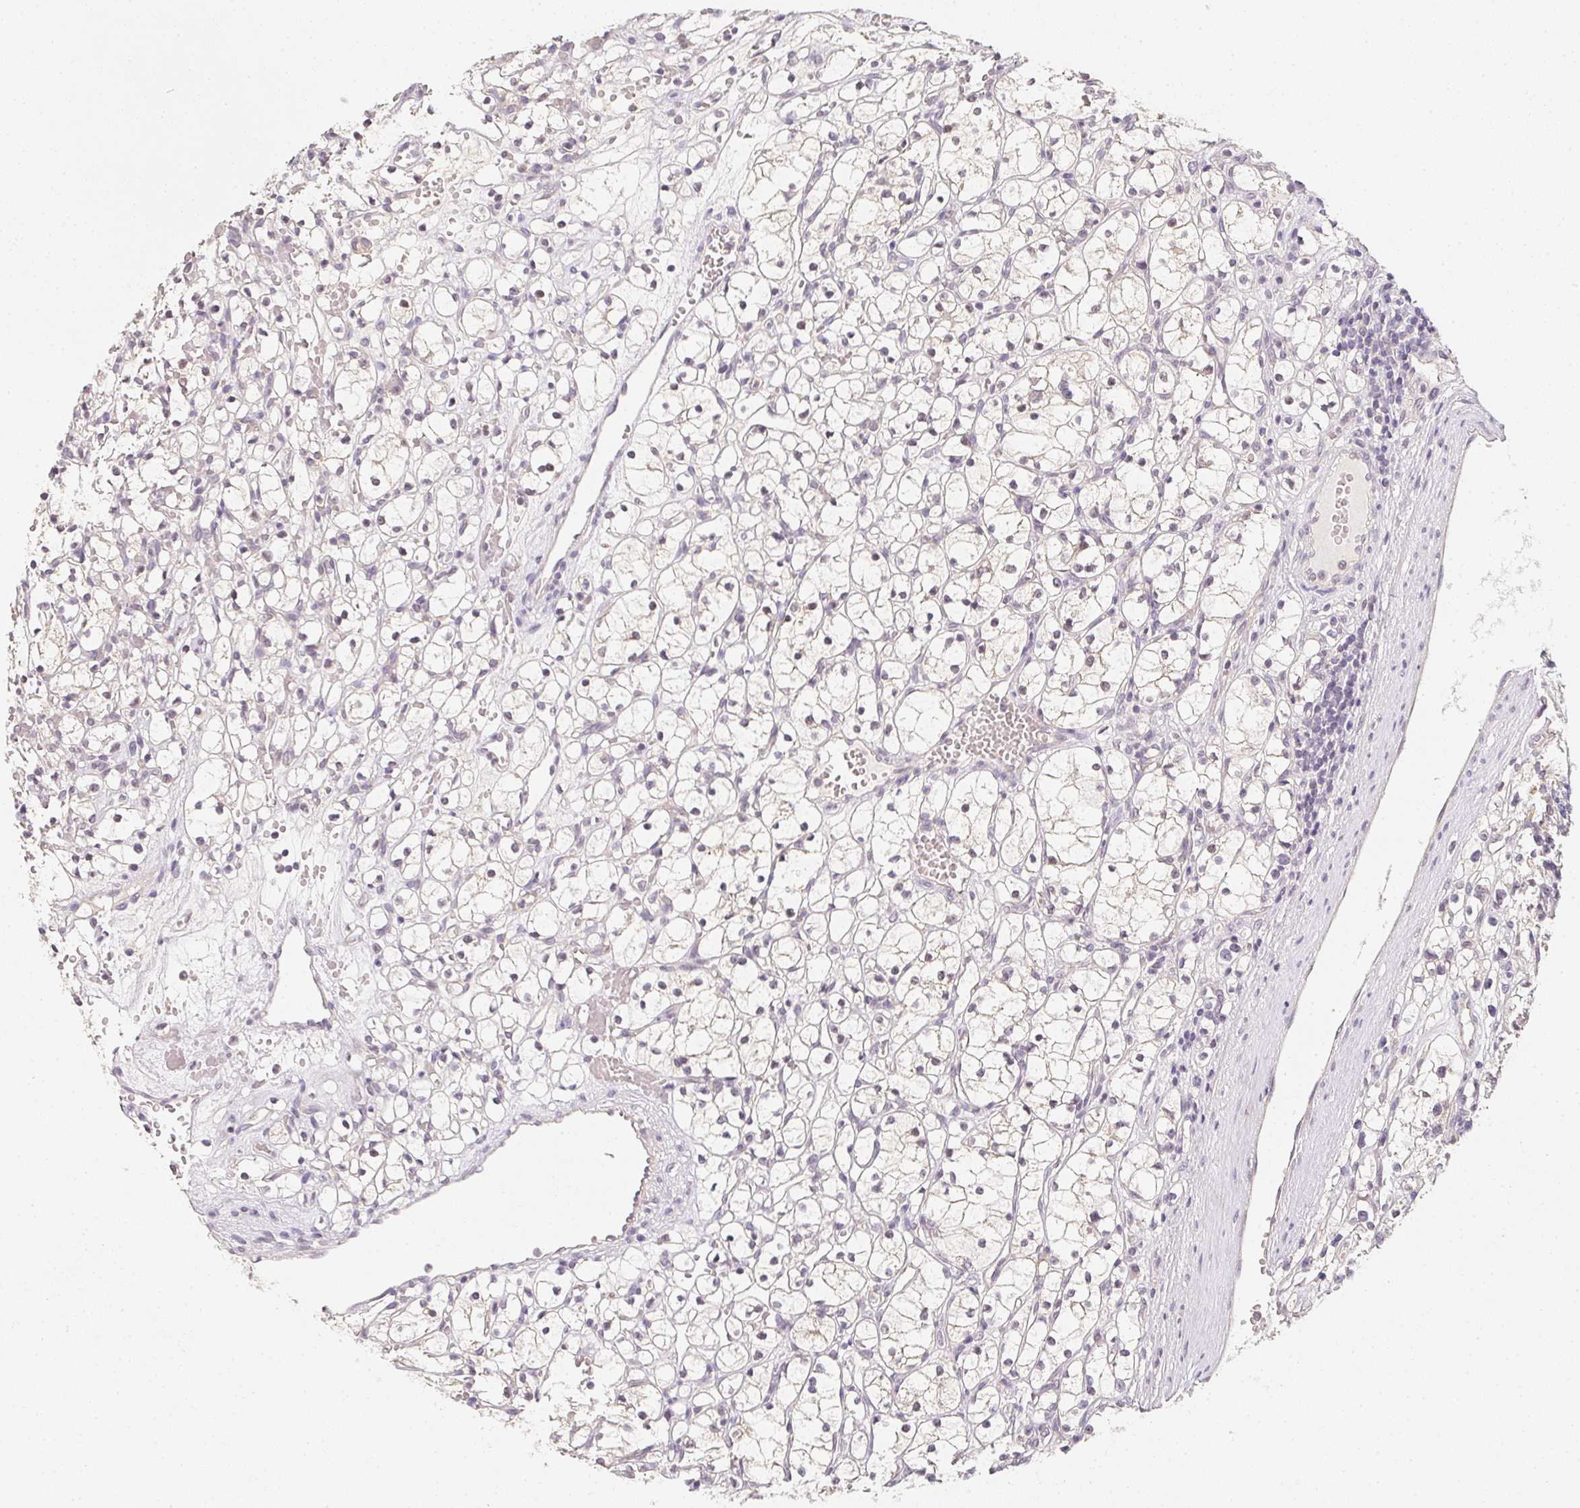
{"staining": {"intensity": "negative", "quantity": "none", "location": "none"}, "tissue": "renal cancer", "cell_type": "Tumor cells", "image_type": "cancer", "snomed": [{"axis": "morphology", "description": "Adenocarcinoma, NOS"}, {"axis": "topography", "description": "Kidney"}], "caption": "Immunohistochemistry micrograph of human adenocarcinoma (renal) stained for a protein (brown), which exhibits no positivity in tumor cells.", "gene": "SOAT1", "patient": {"sex": "female", "age": 59}}